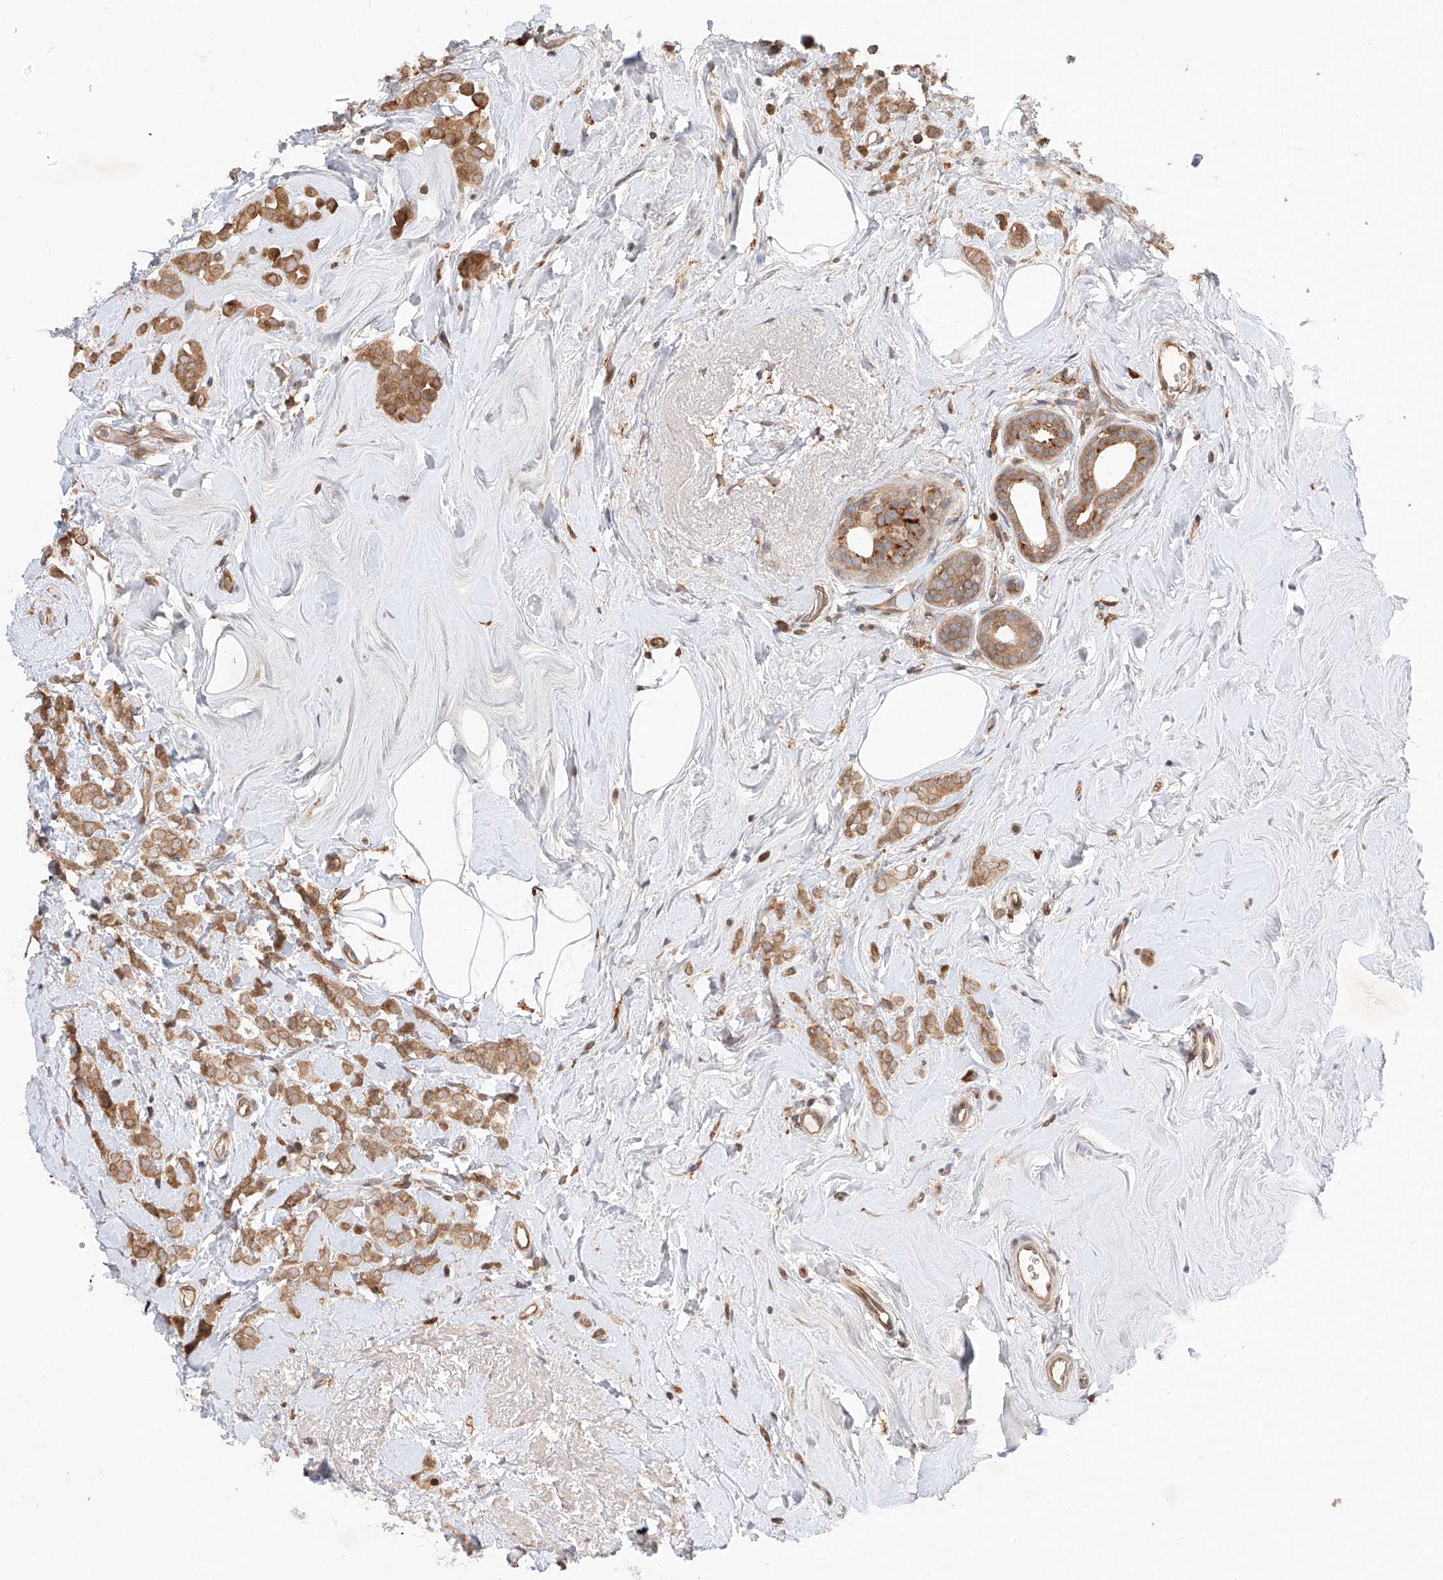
{"staining": {"intensity": "moderate", "quantity": ">75%", "location": "cytoplasmic/membranous"}, "tissue": "breast cancer", "cell_type": "Tumor cells", "image_type": "cancer", "snomed": [{"axis": "morphology", "description": "Lobular carcinoma"}, {"axis": "topography", "description": "Breast"}], "caption": "Immunohistochemistry micrograph of neoplastic tissue: human lobular carcinoma (breast) stained using immunohistochemistry exhibits medium levels of moderate protein expression localized specifically in the cytoplasmic/membranous of tumor cells, appearing as a cytoplasmic/membranous brown color.", "gene": "DIRAS3", "patient": {"sex": "female", "age": 47}}